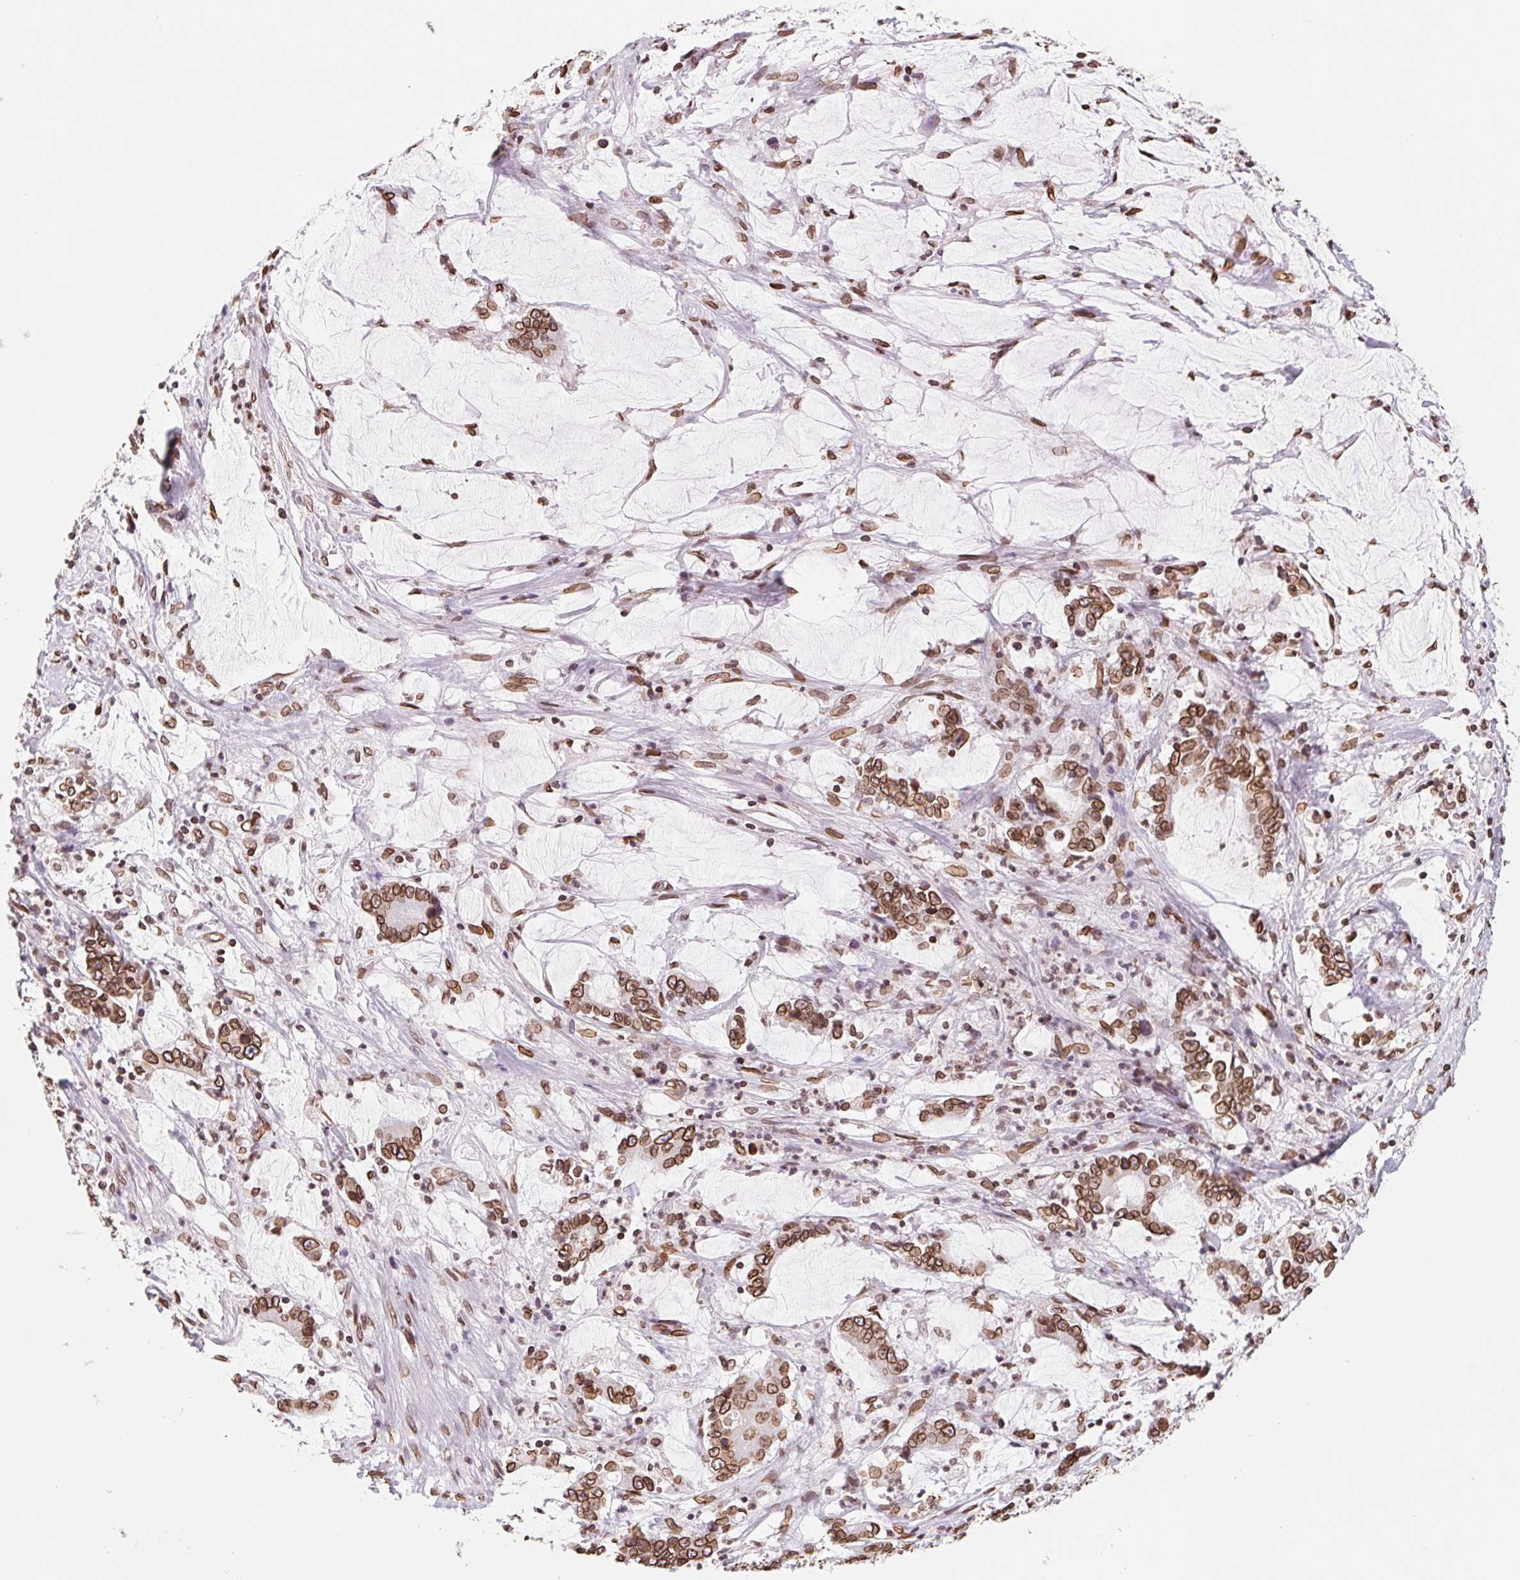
{"staining": {"intensity": "strong", "quantity": ">75%", "location": "cytoplasmic/membranous,nuclear"}, "tissue": "stomach cancer", "cell_type": "Tumor cells", "image_type": "cancer", "snomed": [{"axis": "morphology", "description": "Adenocarcinoma, NOS"}, {"axis": "topography", "description": "Stomach, upper"}], "caption": "Stomach adenocarcinoma tissue demonstrates strong cytoplasmic/membranous and nuclear positivity in about >75% of tumor cells, visualized by immunohistochemistry.", "gene": "LMNB2", "patient": {"sex": "male", "age": 68}}